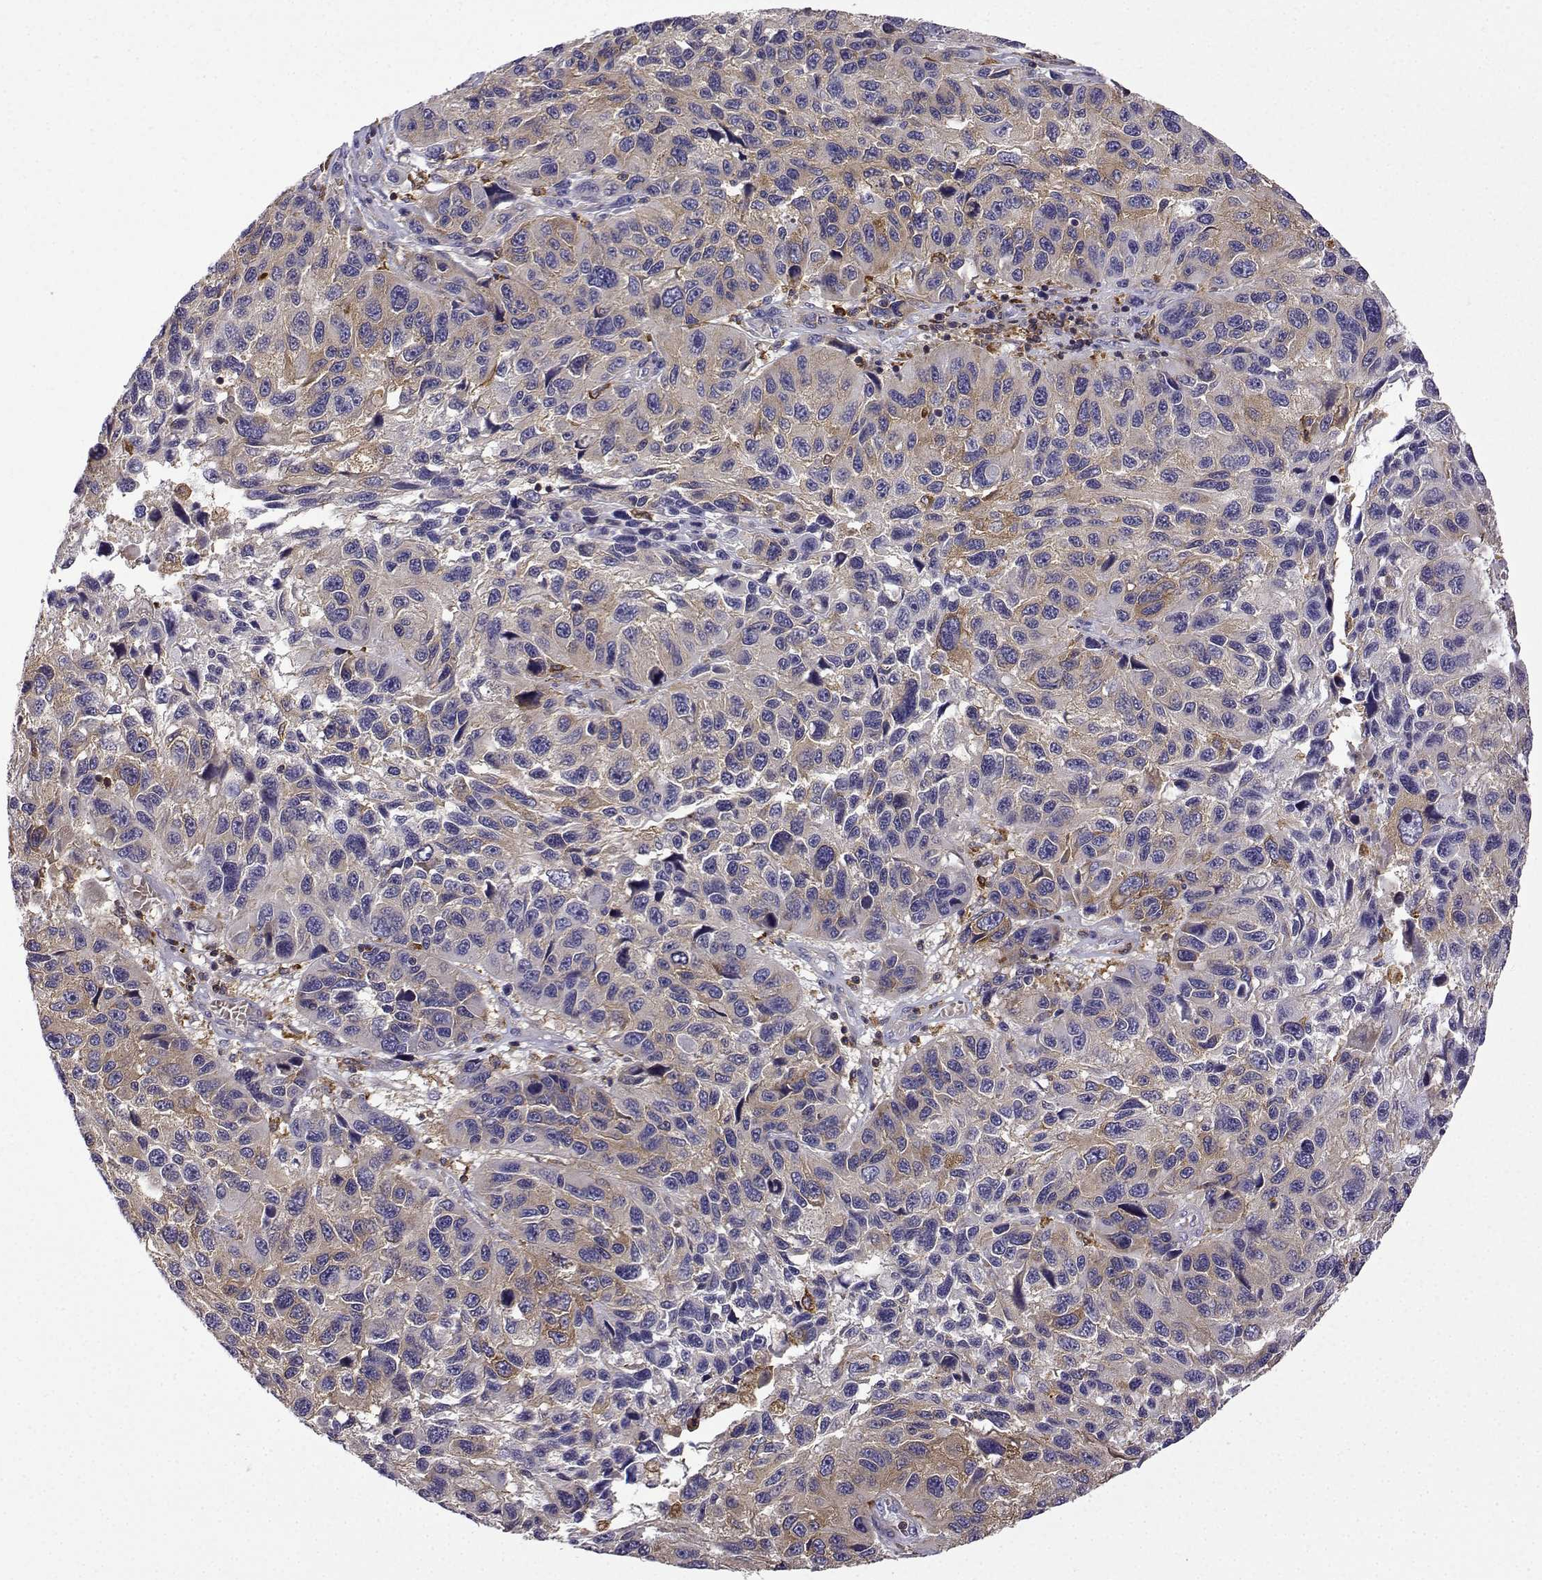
{"staining": {"intensity": "moderate", "quantity": "25%-75%", "location": "cytoplasmic/membranous"}, "tissue": "melanoma", "cell_type": "Tumor cells", "image_type": "cancer", "snomed": [{"axis": "morphology", "description": "Malignant melanoma, NOS"}, {"axis": "topography", "description": "Skin"}], "caption": "Melanoma stained for a protein (brown) displays moderate cytoplasmic/membranous positive staining in about 25%-75% of tumor cells.", "gene": "DOCK10", "patient": {"sex": "male", "age": 53}}